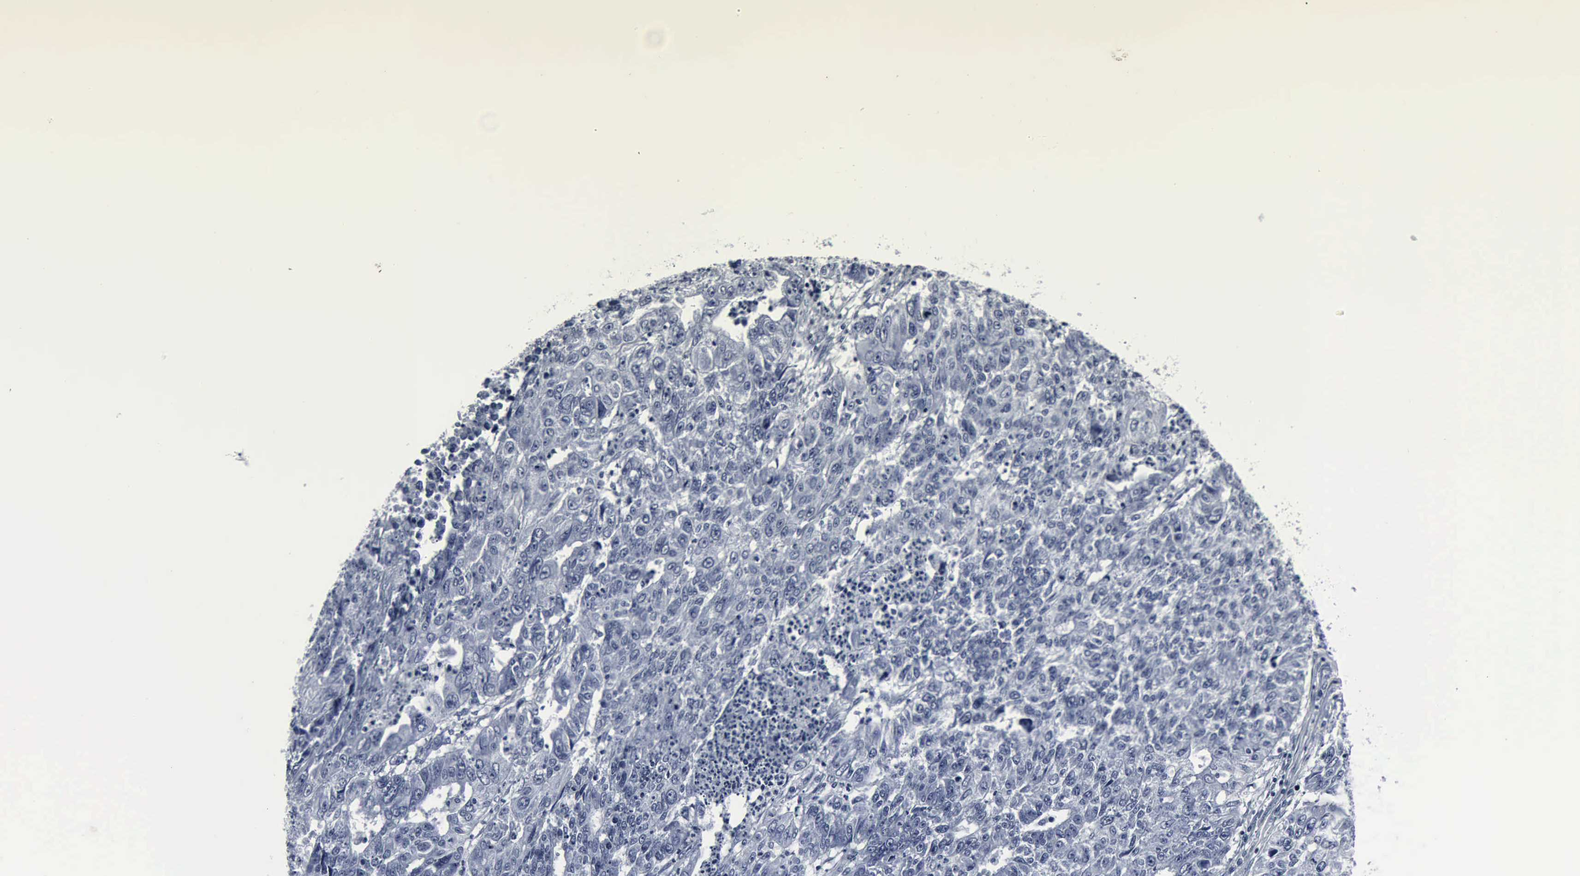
{"staining": {"intensity": "negative", "quantity": "none", "location": "none"}, "tissue": "endometrial cancer", "cell_type": "Tumor cells", "image_type": "cancer", "snomed": [{"axis": "morphology", "description": "Adenocarcinoma, NOS"}, {"axis": "topography", "description": "Endometrium"}], "caption": "Immunohistochemistry (IHC) micrograph of adenocarcinoma (endometrial) stained for a protein (brown), which displays no positivity in tumor cells. (Stains: DAB (3,3'-diaminobenzidine) immunohistochemistry (IHC) with hematoxylin counter stain, Microscopy: brightfield microscopy at high magnification).", "gene": "SNAP25", "patient": {"sex": "female", "age": 42}}